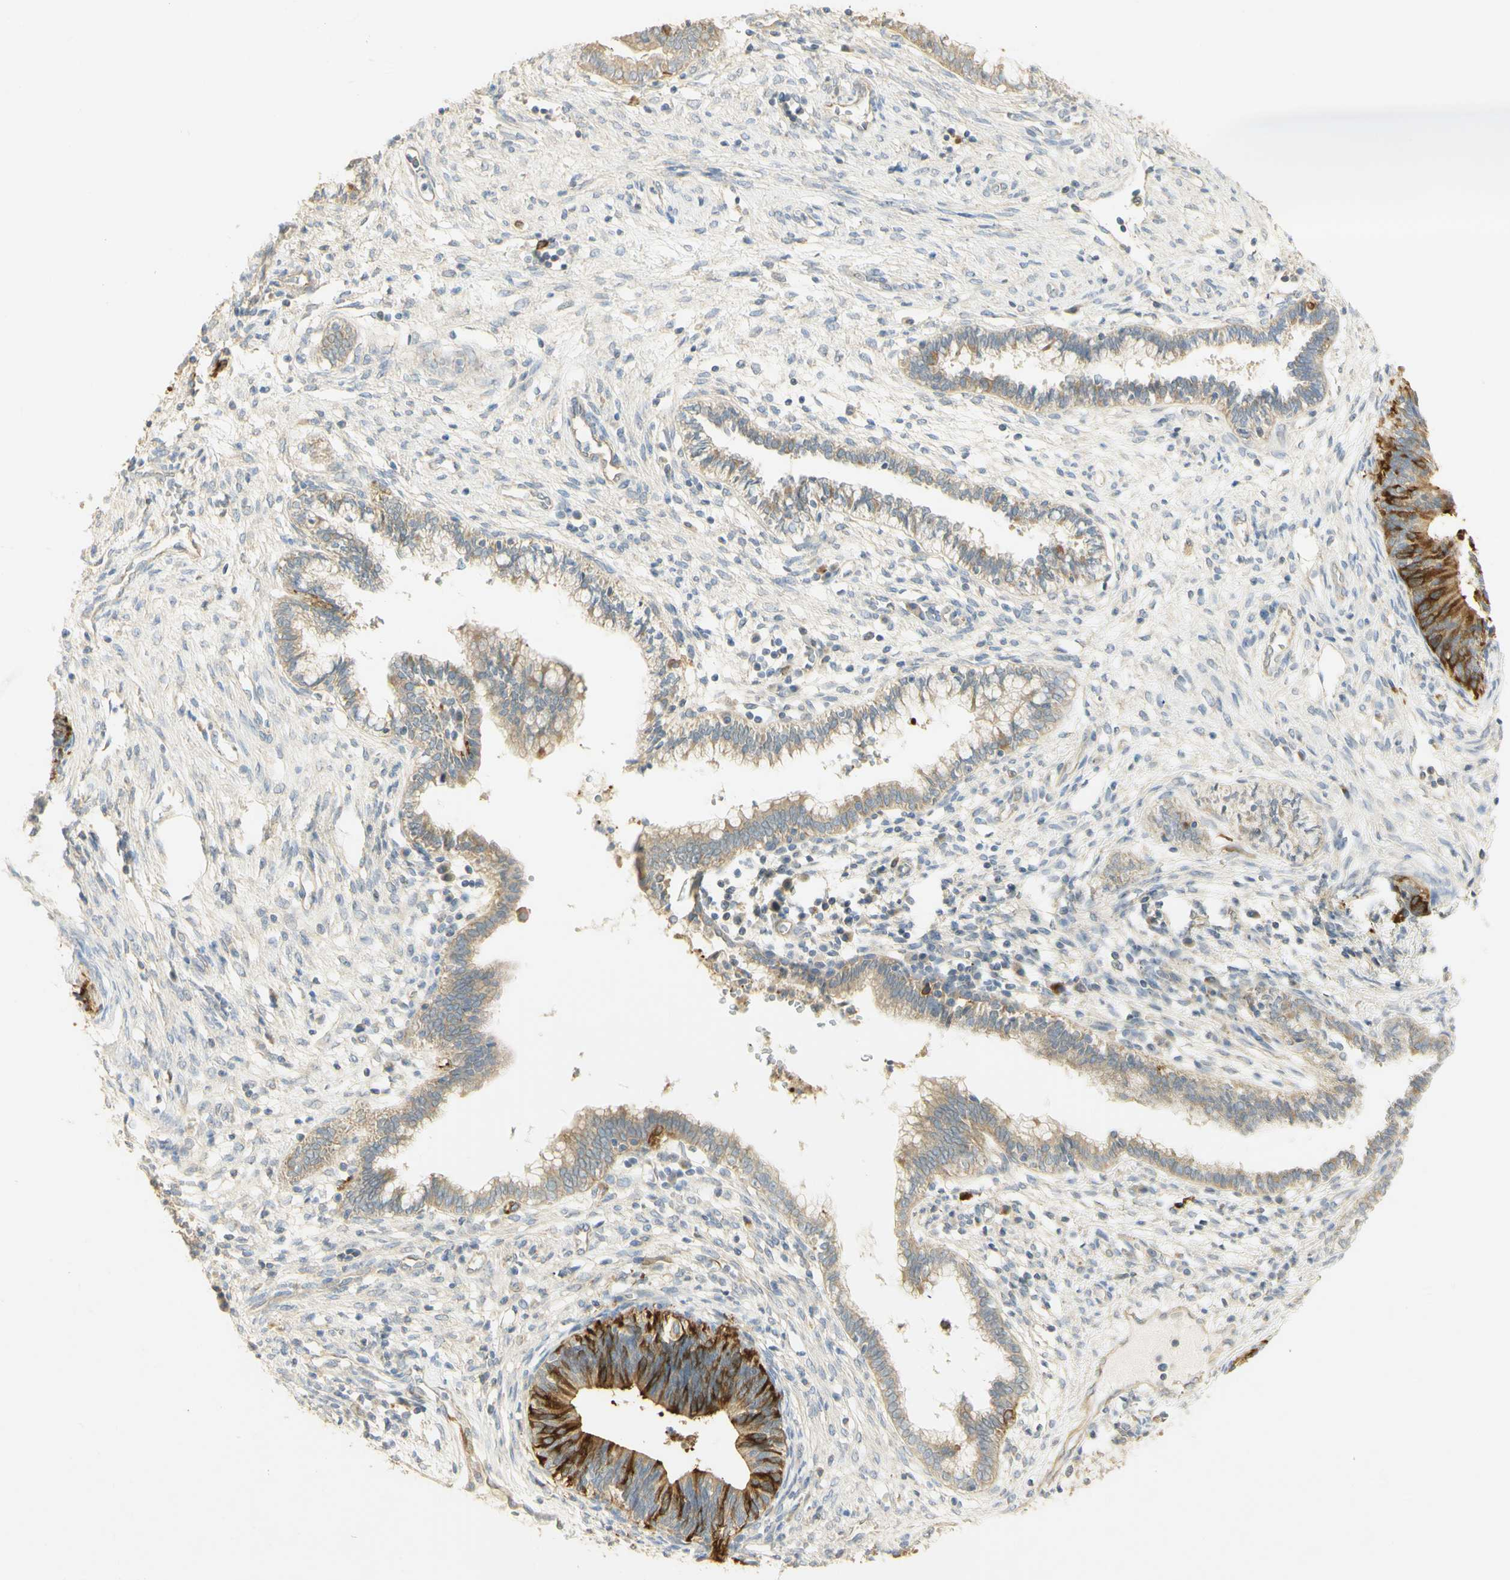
{"staining": {"intensity": "strong", "quantity": "25%-75%", "location": "cytoplasmic/membranous"}, "tissue": "cervical cancer", "cell_type": "Tumor cells", "image_type": "cancer", "snomed": [{"axis": "morphology", "description": "Adenocarcinoma, NOS"}, {"axis": "topography", "description": "Cervix"}], "caption": "A histopathology image of cervical adenocarcinoma stained for a protein reveals strong cytoplasmic/membranous brown staining in tumor cells.", "gene": "KIF11", "patient": {"sex": "female", "age": 44}}